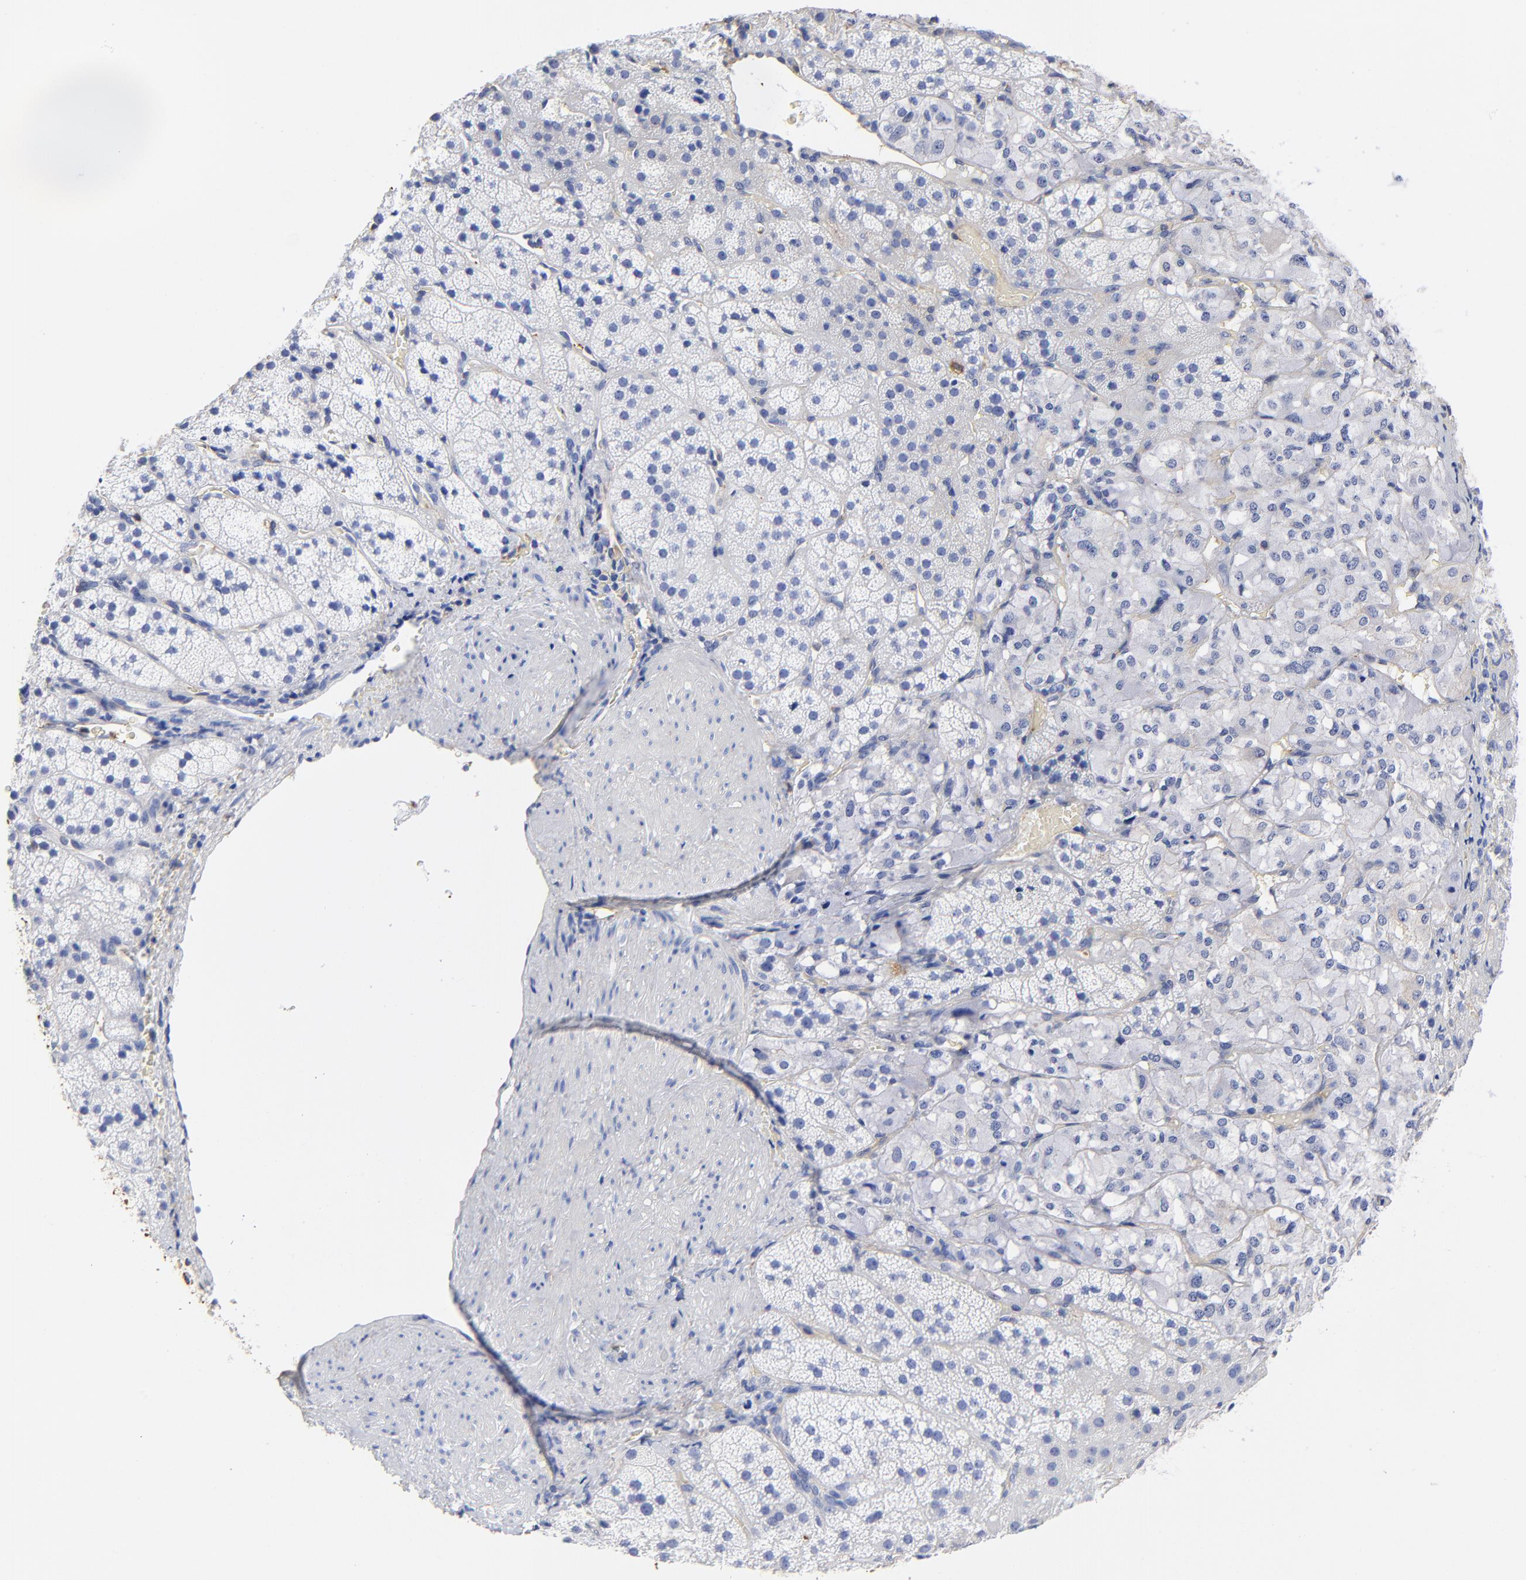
{"staining": {"intensity": "negative", "quantity": "none", "location": "none"}, "tissue": "adrenal gland", "cell_type": "Glandular cells", "image_type": "normal", "snomed": [{"axis": "morphology", "description": "Normal tissue, NOS"}, {"axis": "topography", "description": "Adrenal gland"}], "caption": "This is an immunohistochemistry (IHC) photomicrograph of benign adrenal gland. There is no positivity in glandular cells.", "gene": "TAGLN2", "patient": {"sex": "female", "age": 44}}